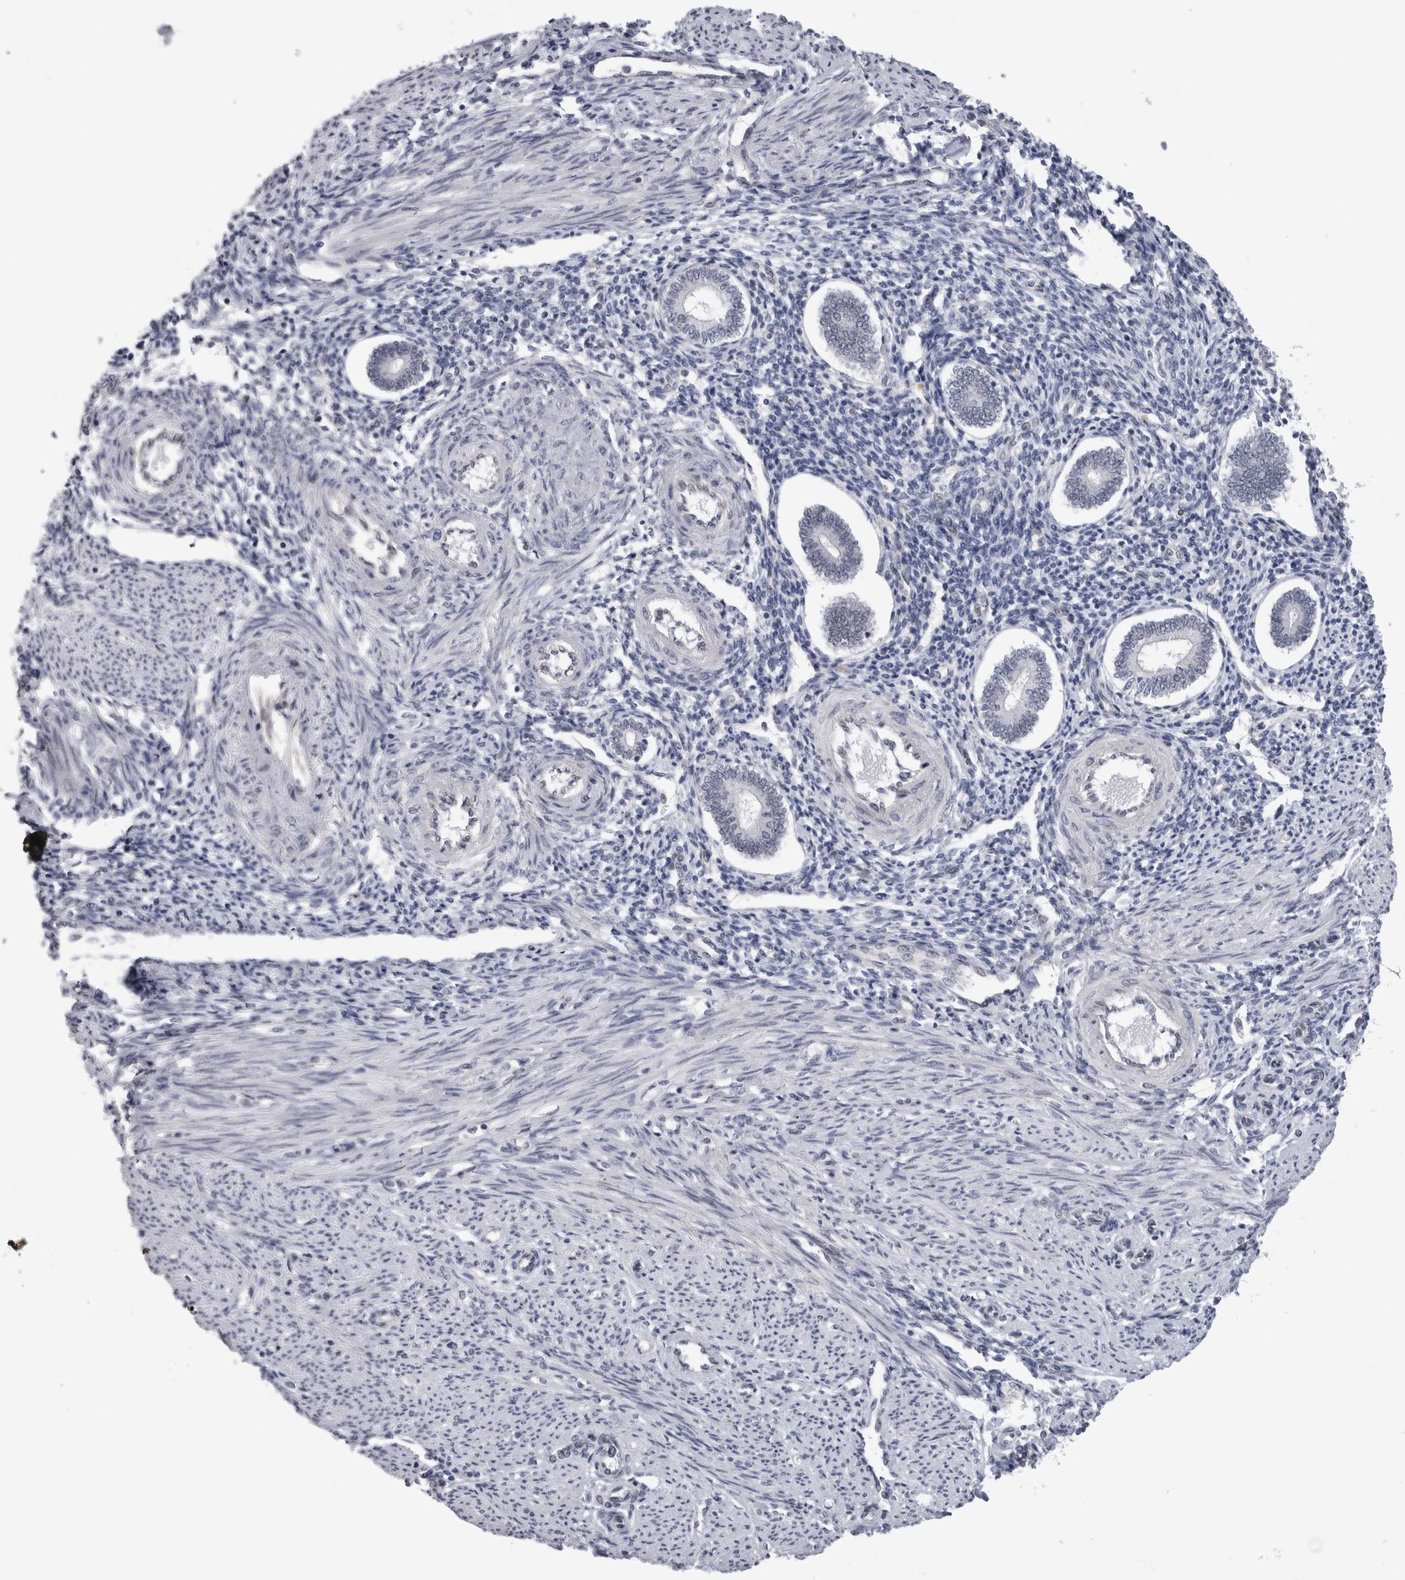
{"staining": {"intensity": "negative", "quantity": "none", "location": "none"}, "tissue": "endometrium", "cell_type": "Cells in endometrial stroma", "image_type": "normal", "snomed": [{"axis": "morphology", "description": "Normal tissue, NOS"}, {"axis": "topography", "description": "Endometrium"}], "caption": "Micrograph shows no protein positivity in cells in endometrial stroma of benign endometrium.", "gene": "KIF18B", "patient": {"sex": "female", "age": 42}}